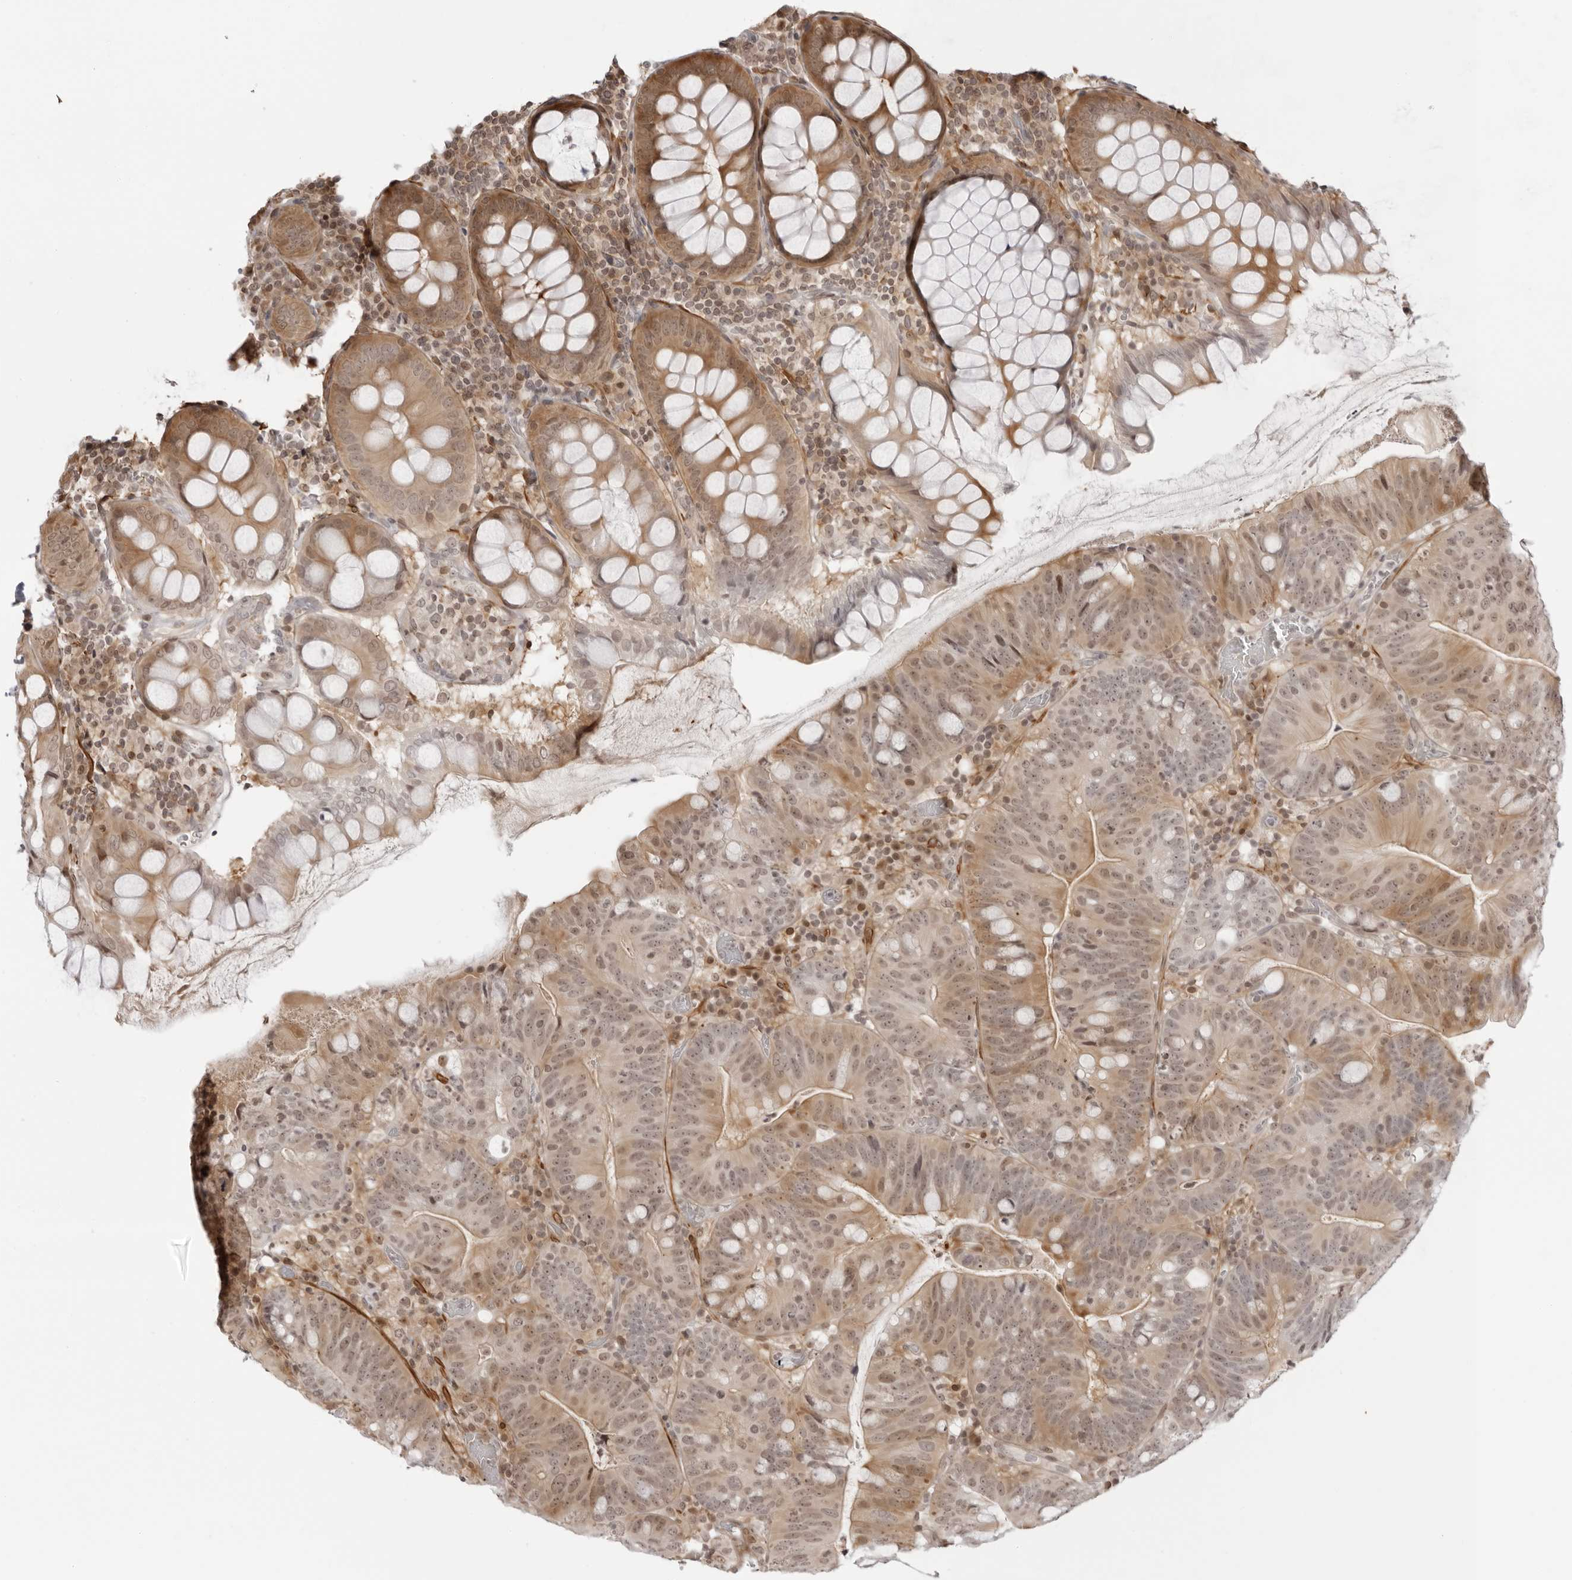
{"staining": {"intensity": "moderate", "quantity": "25%-75%", "location": "cytoplasmic/membranous,nuclear"}, "tissue": "colorectal cancer", "cell_type": "Tumor cells", "image_type": "cancer", "snomed": [{"axis": "morphology", "description": "Adenocarcinoma, NOS"}, {"axis": "topography", "description": "Colon"}], "caption": "Human adenocarcinoma (colorectal) stained with a protein marker shows moderate staining in tumor cells.", "gene": "RNF146", "patient": {"sex": "female", "age": 66}}